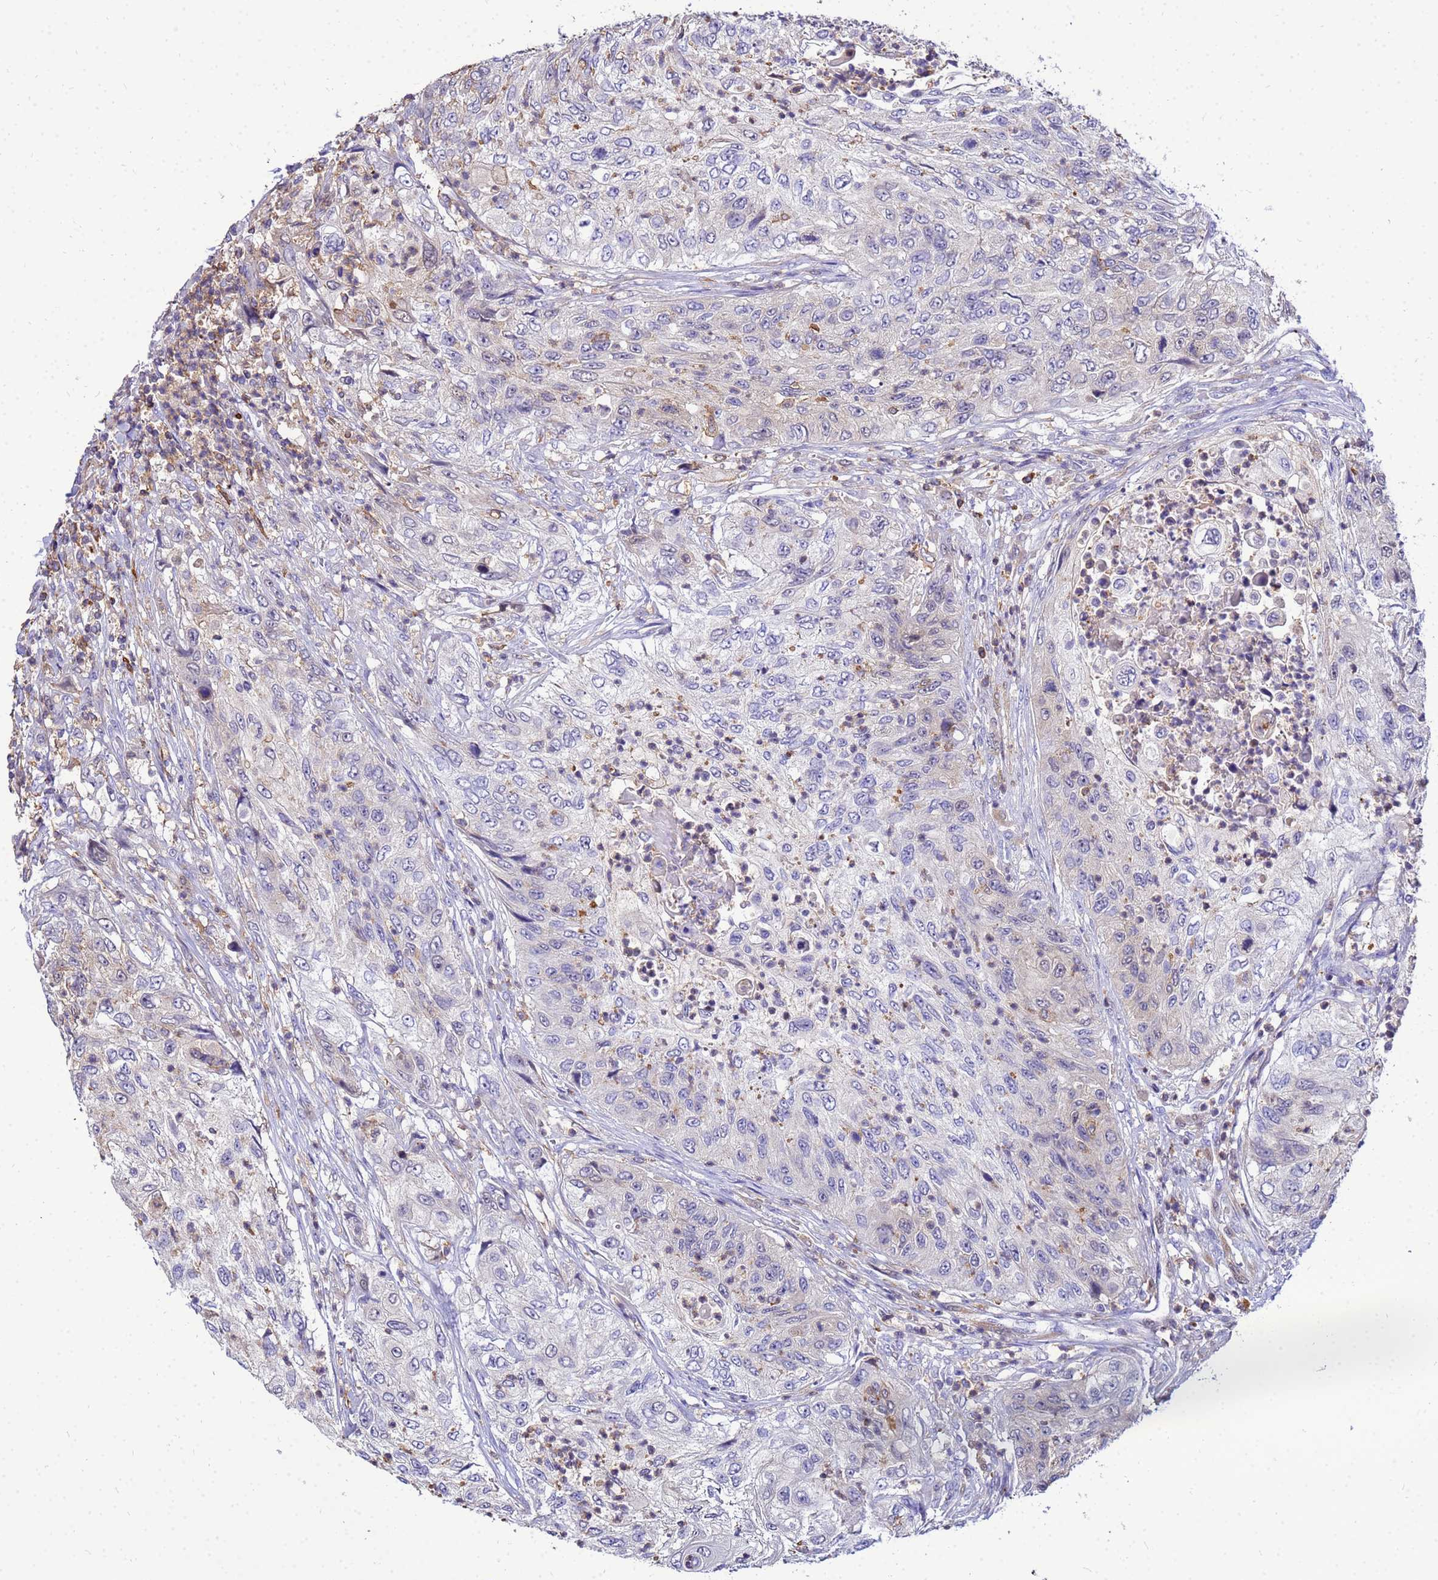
{"staining": {"intensity": "negative", "quantity": "none", "location": "none"}, "tissue": "urothelial cancer", "cell_type": "Tumor cells", "image_type": "cancer", "snomed": [{"axis": "morphology", "description": "Urothelial carcinoma, High grade"}, {"axis": "topography", "description": "Urinary bladder"}], "caption": "High power microscopy photomicrograph of an immunohistochemistry image of urothelial cancer, revealing no significant staining in tumor cells.", "gene": "DBNDD2", "patient": {"sex": "female", "age": 60}}